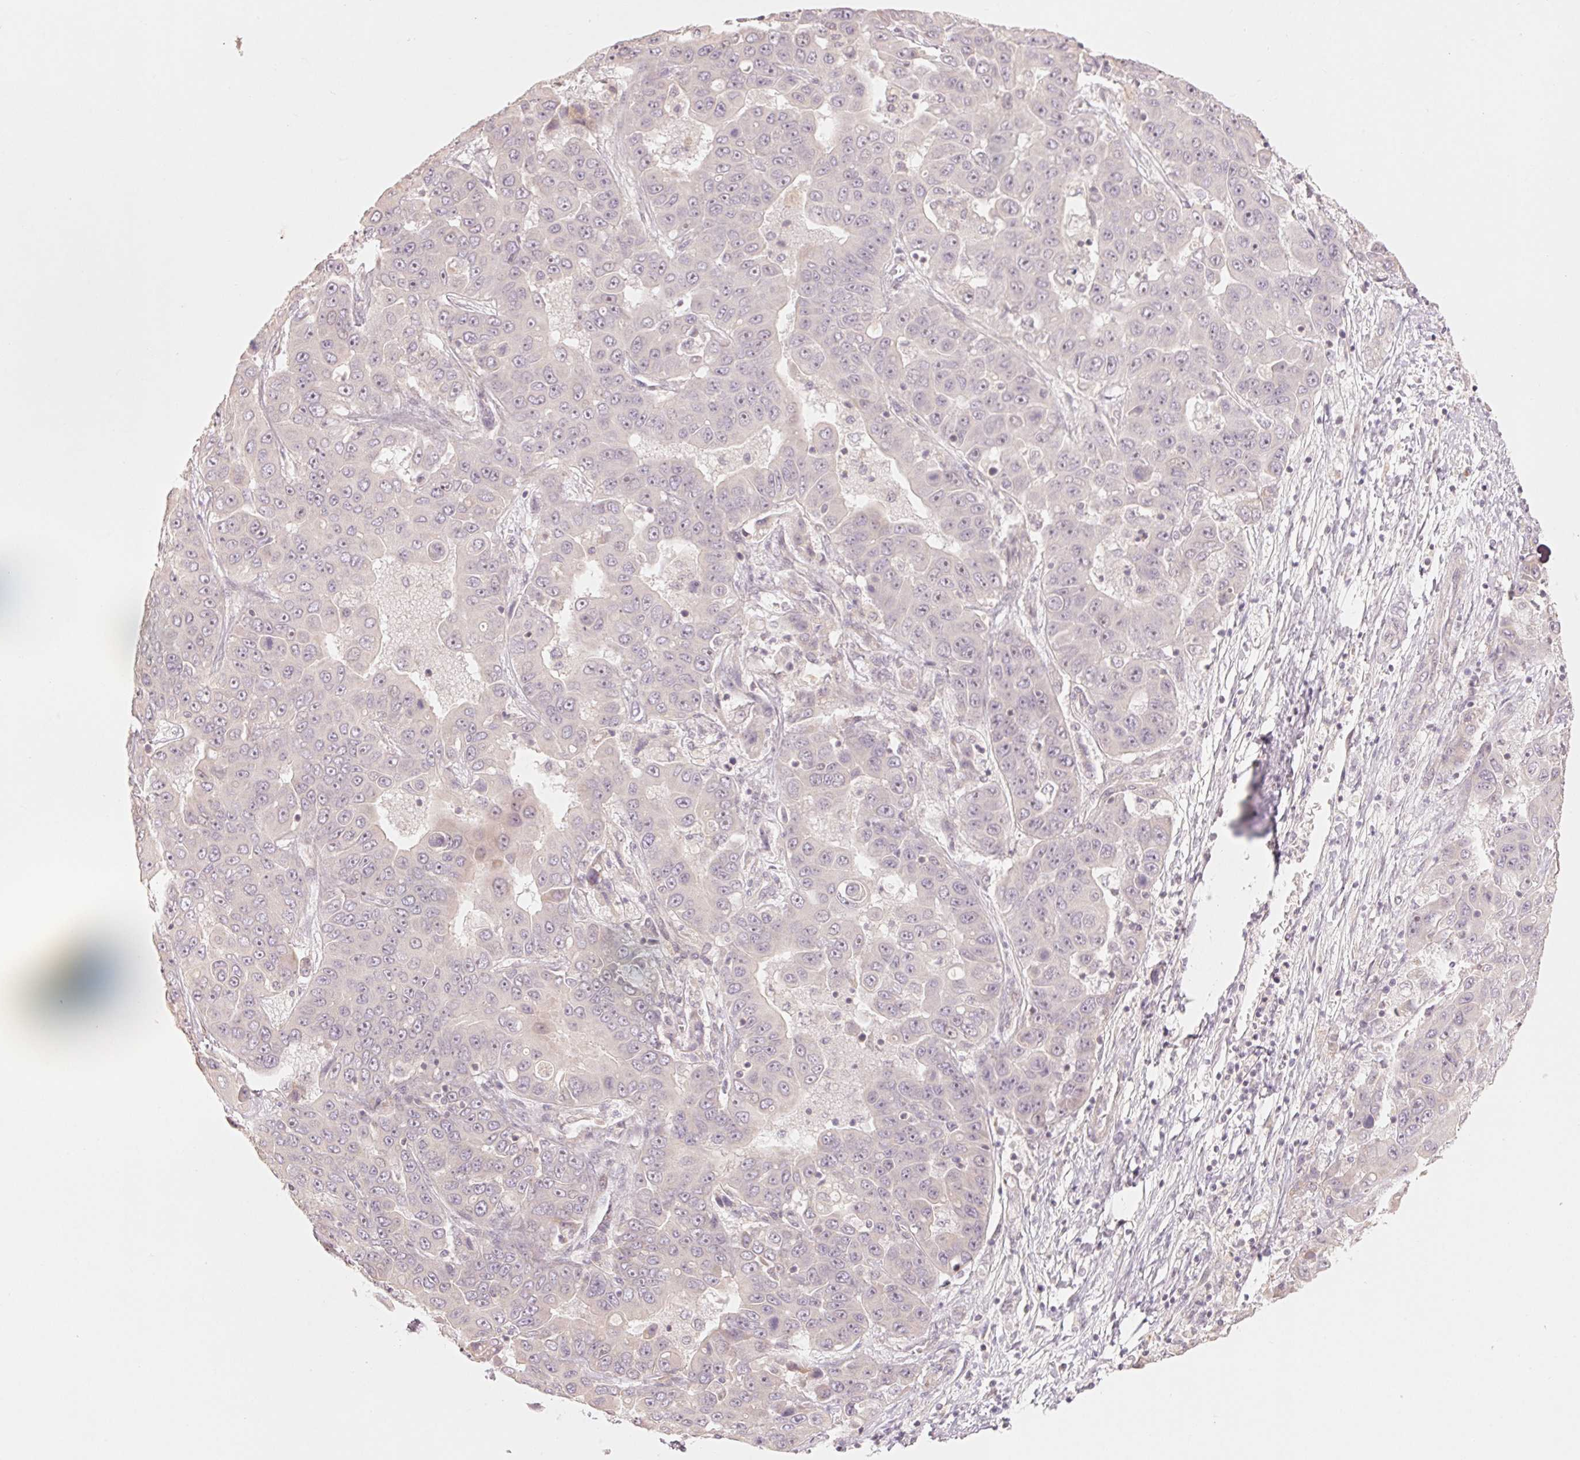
{"staining": {"intensity": "negative", "quantity": "none", "location": "none"}, "tissue": "liver cancer", "cell_type": "Tumor cells", "image_type": "cancer", "snomed": [{"axis": "morphology", "description": "Cholangiocarcinoma"}, {"axis": "topography", "description": "Liver"}], "caption": "This image is of liver cancer (cholangiocarcinoma) stained with immunohistochemistry (IHC) to label a protein in brown with the nuclei are counter-stained blue. There is no staining in tumor cells.", "gene": "DENND2C", "patient": {"sex": "female", "age": 52}}